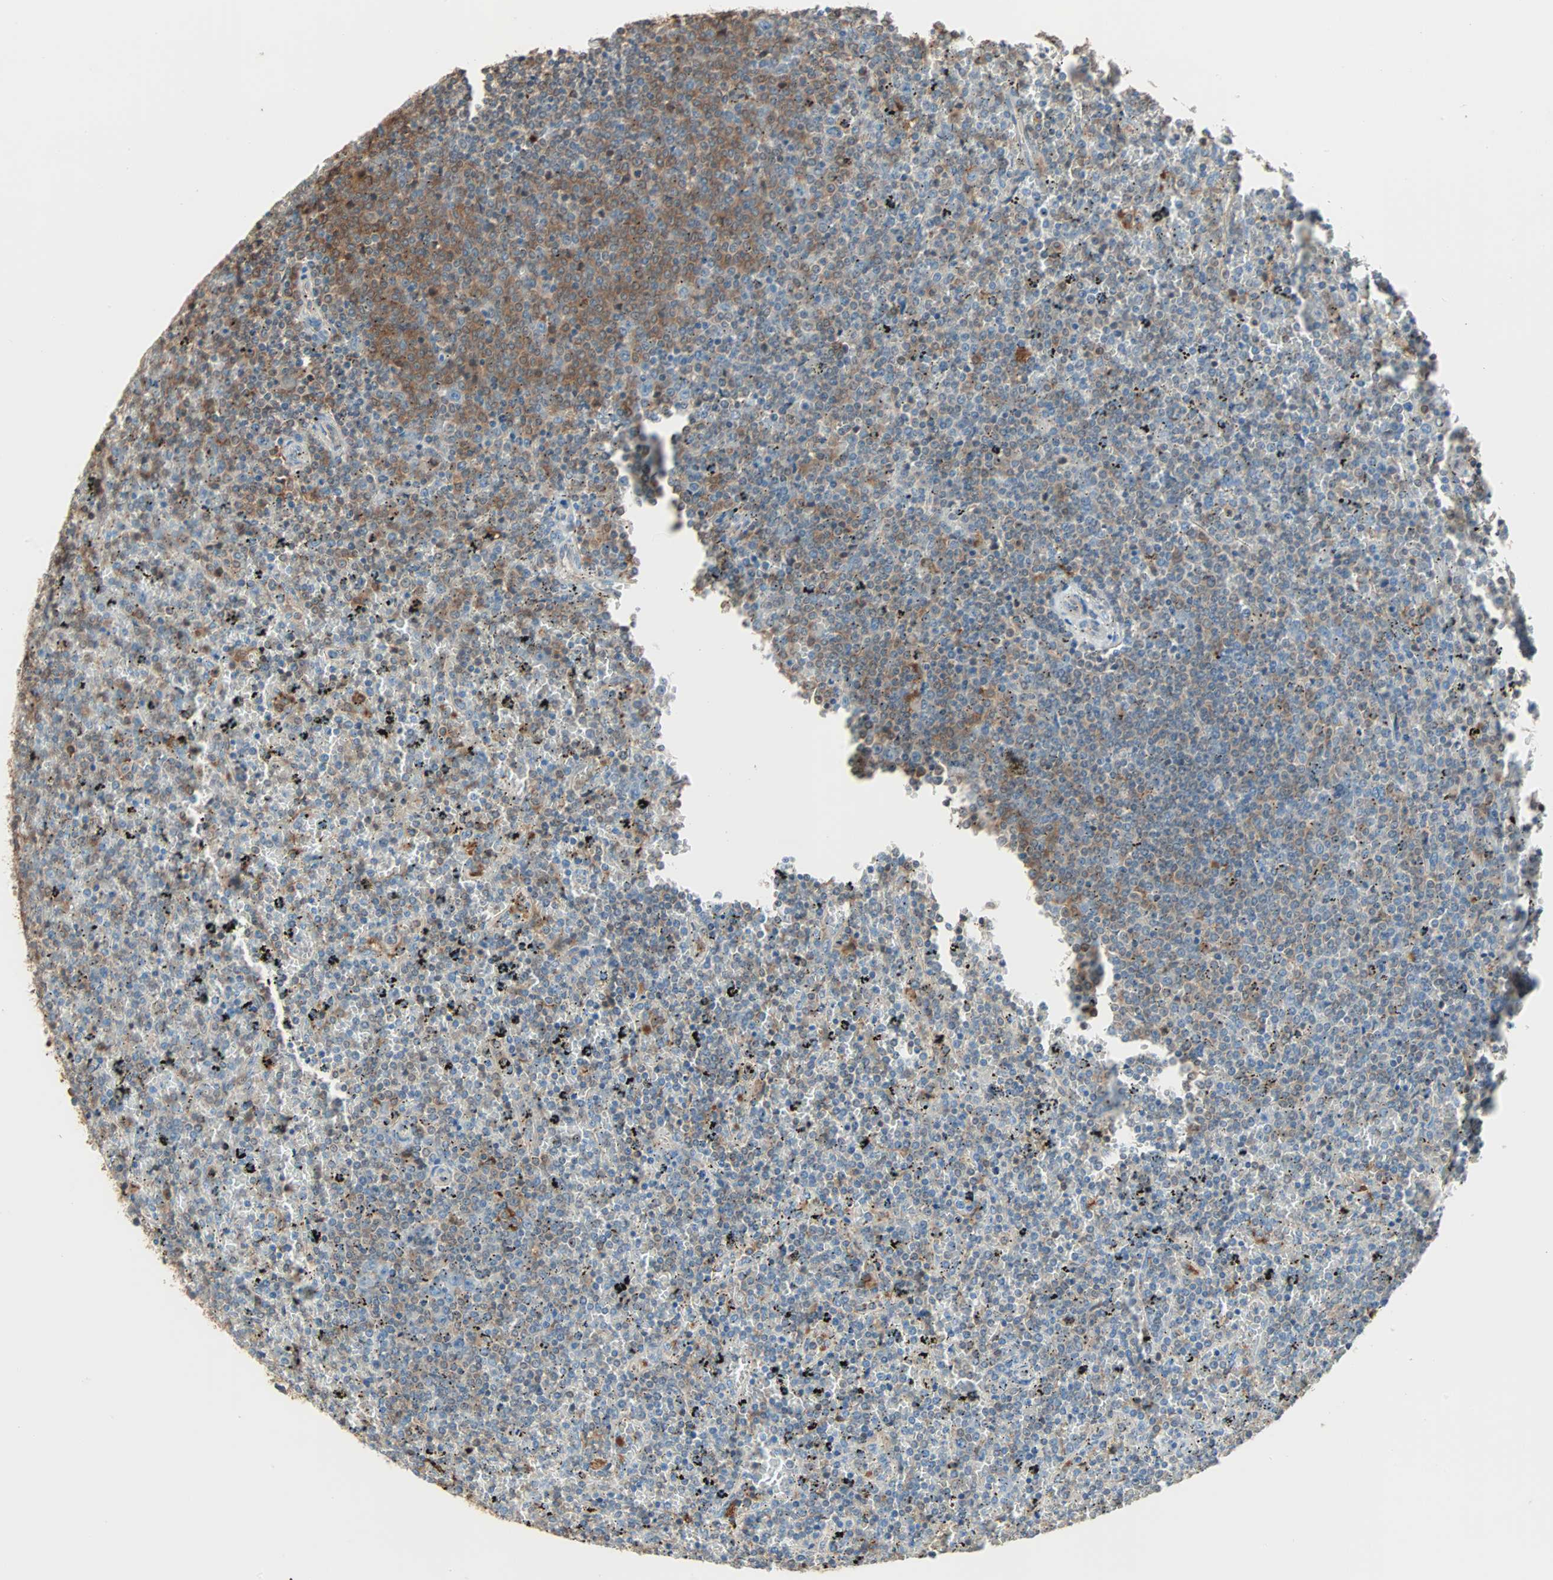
{"staining": {"intensity": "moderate", "quantity": "<25%", "location": "cytoplasmic/membranous"}, "tissue": "lymphoma", "cell_type": "Tumor cells", "image_type": "cancer", "snomed": [{"axis": "morphology", "description": "Malignant lymphoma, non-Hodgkin's type, Low grade"}, {"axis": "topography", "description": "Spleen"}], "caption": "Malignant lymphoma, non-Hodgkin's type (low-grade) stained with a protein marker displays moderate staining in tumor cells.", "gene": "PRDX1", "patient": {"sex": "female", "age": 77}}